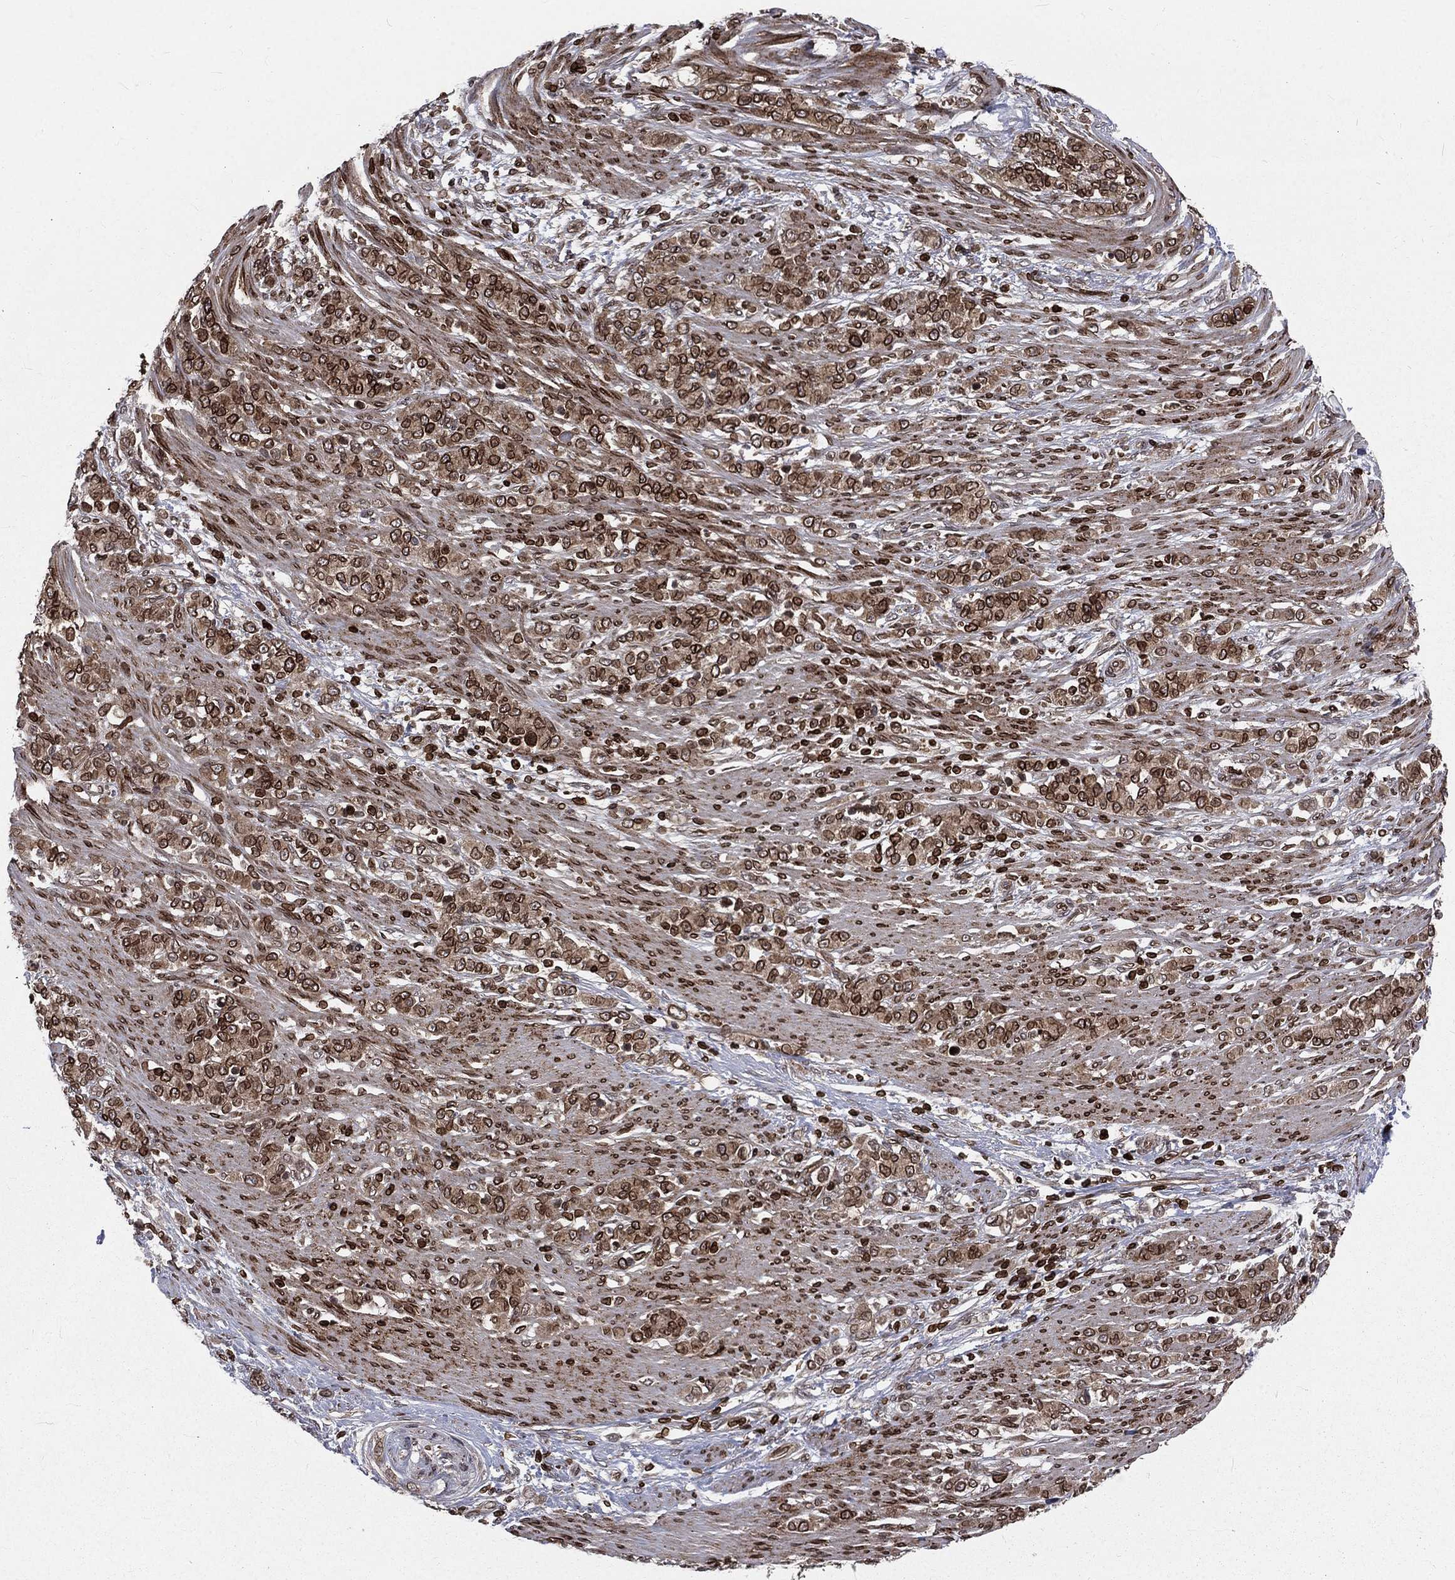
{"staining": {"intensity": "strong", "quantity": ">75%", "location": "cytoplasmic/membranous,nuclear"}, "tissue": "stomach cancer", "cell_type": "Tumor cells", "image_type": "cancer", "snomed": [{"axis": "morphology", "description": "Normal tissue, NOS"}, {"axis": "morphology", "description": "Adenocarcinoma, NOS"}, {"axis": "topography", "description": "Stomach"}], "caption": "IHC of stomach cancer (adenocarcinoma) shows high levels of strong cytoplasmic/membranous and nuclear expression in approximately >75% of tumor cells.", "gene": "LBR", "patient": {"sex": "female", "age": 79}}